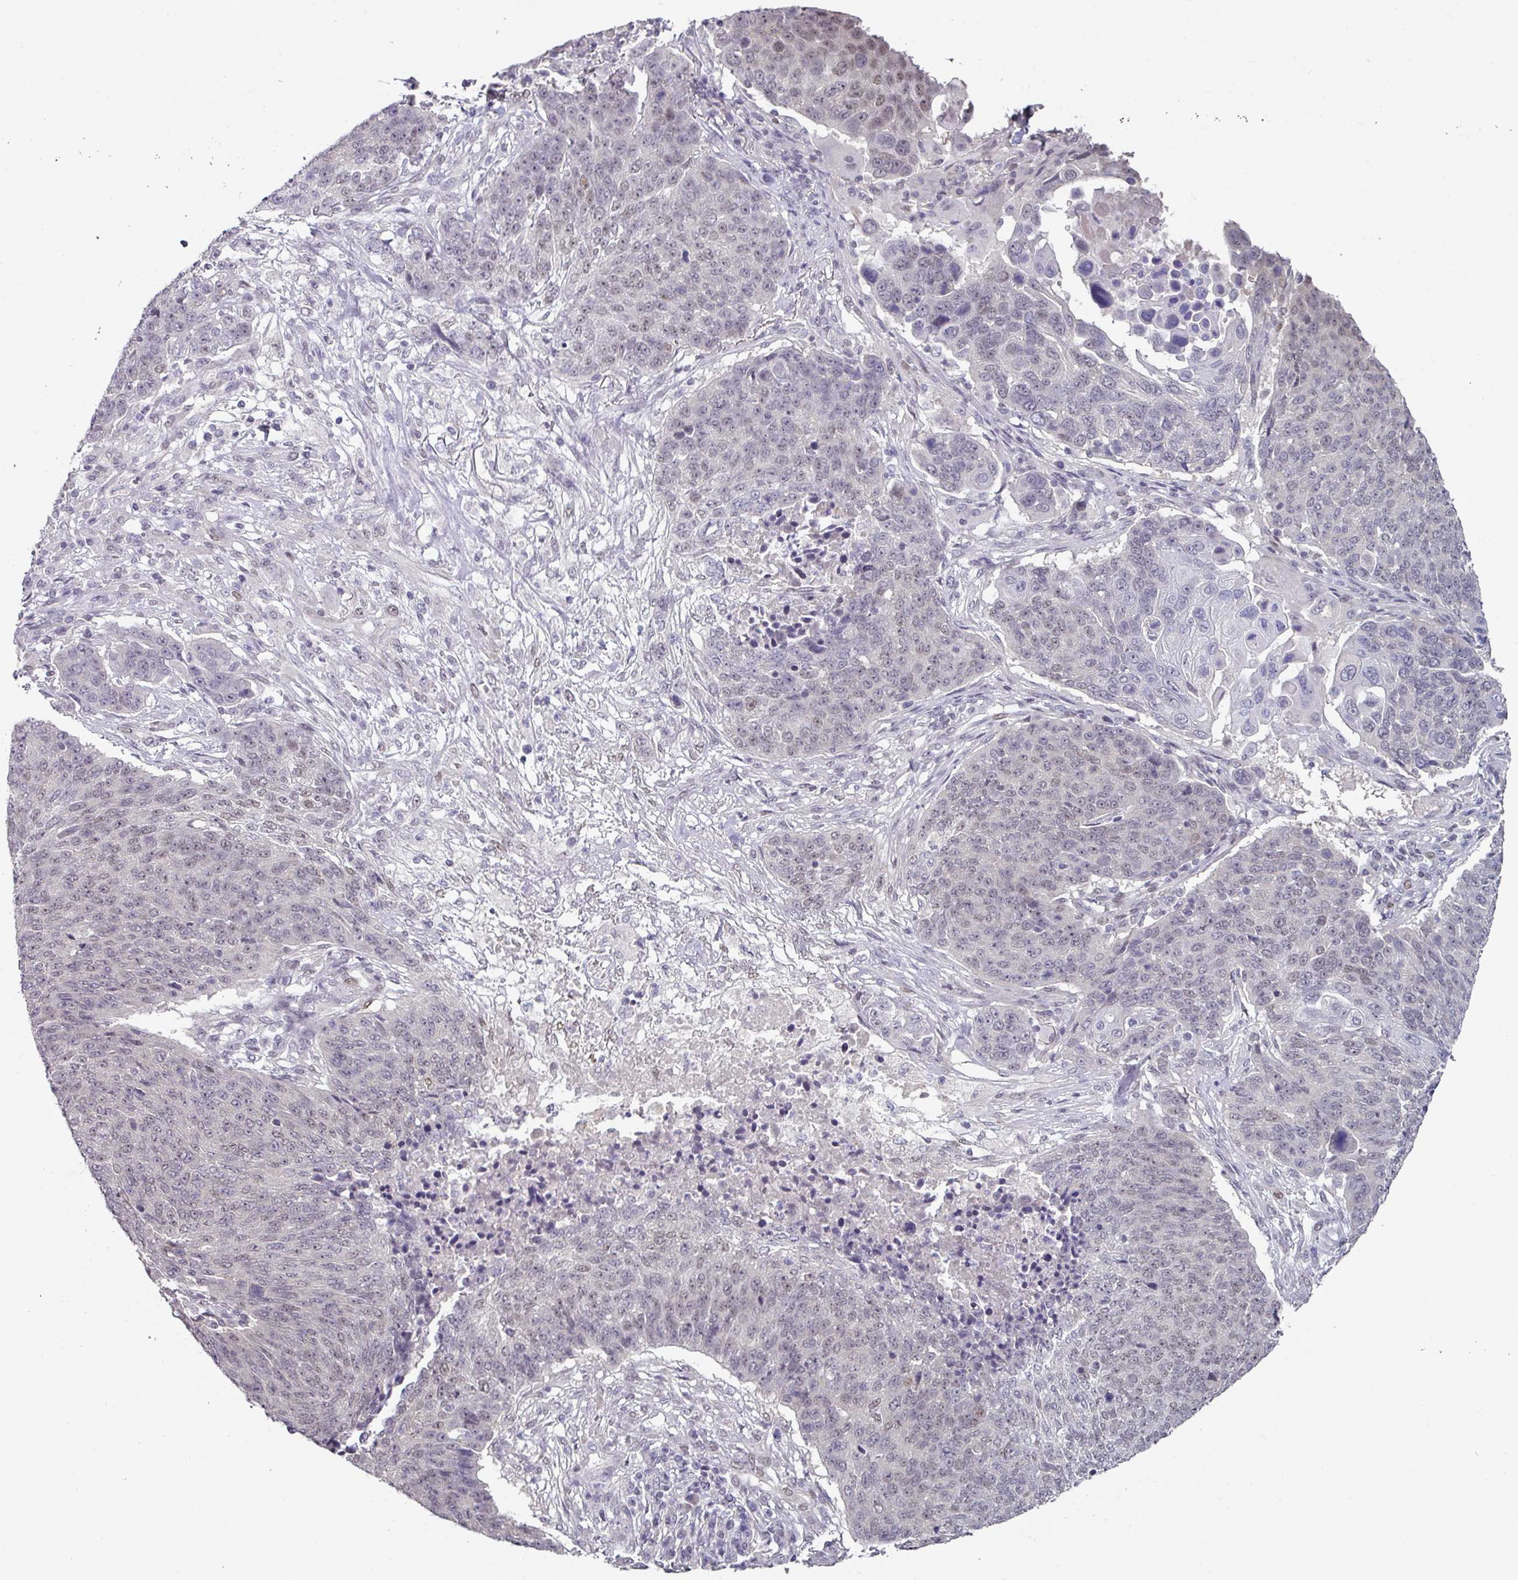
{"staining": {"intensity": "weak", "quantity": ">75%", "location": "nuclear"}, "tissue": "lung cancer", "cell_type": "Tumor cells", "image_type": "cancer", "snomed": [{"axis": "morphology", "description": "Normal tissue, NOS"}, {"axis": "morphology", "description": "Squamous cell carcinoma, NOS"}, {"axis": "topography", "description": "Lymph node"}, {"axis": "topography", "description": "Lung"}], "caption": "The micrograph displays a brown stain indicating the presence of a protein in the nuclear of tumor cells in lung cancer (squamous cell carcinoma).", "gene": "ELK1", "patient": {"sex": "male", "age": 66}}